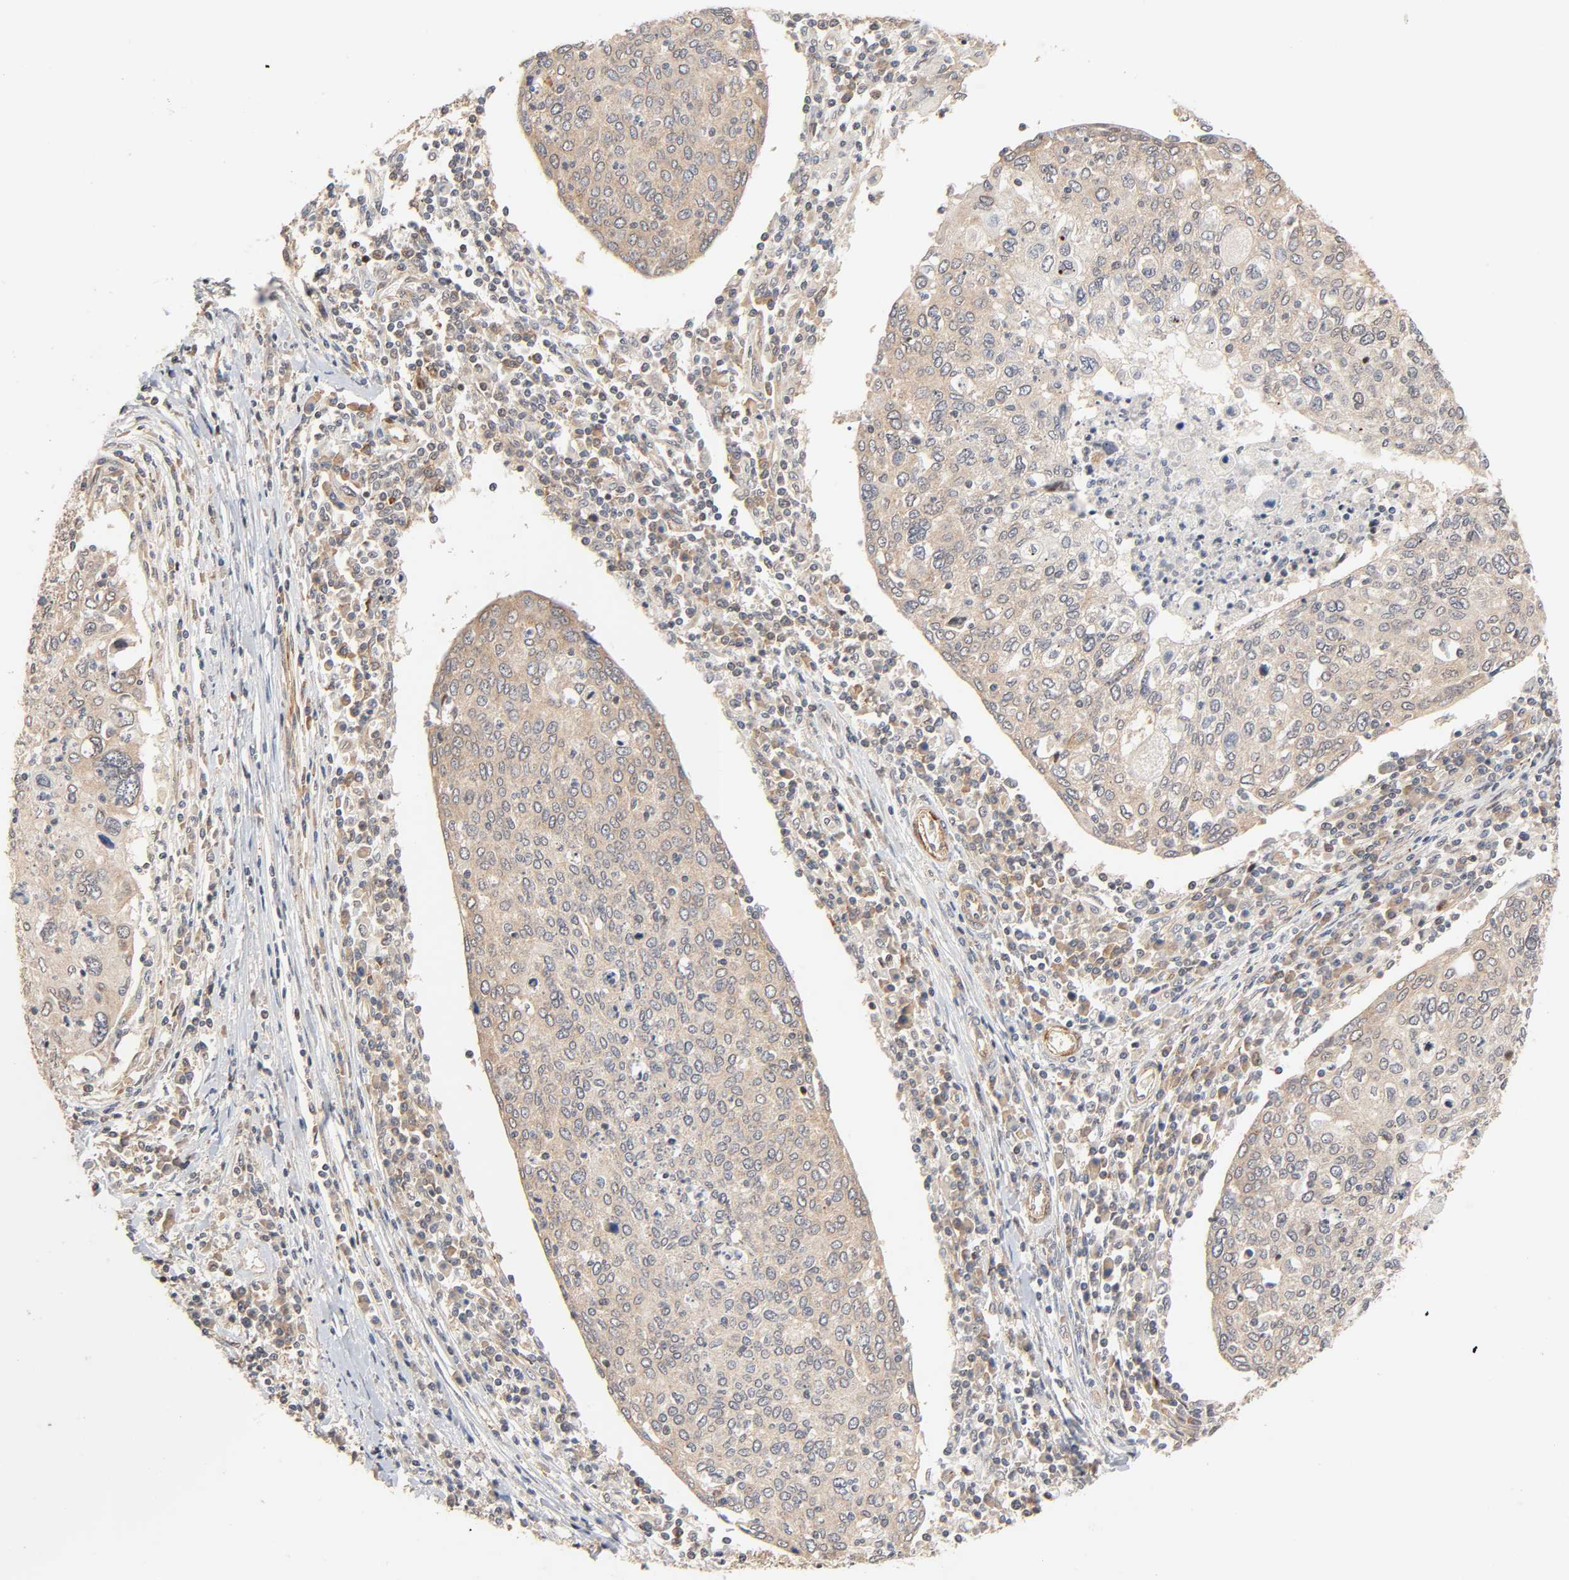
{"staining": {"intensity": "moderate", "quantity": ">75%", "location": "cytoplasmic/membranous"}, "tissue": "cervical cancer", "cell_type": "Tumor cells", "image_type": "cancer", "snomed": [{"axis": "morphology", "description": "Squamous cell carcinoma, NOS"}, {"axis": "topography", "description": "Cervix"}], "caption": "IHC image of neoplastic tissue: cervical cancer stained using IHC displays medium levels of moderate protein expression localized specifically in the cytoplasmic/membranous of tumor cells, appearing as a cytoplasmic/membranous brown color.", "gene": "NEMF", "patient": {"sex": "female", "age": 40}}